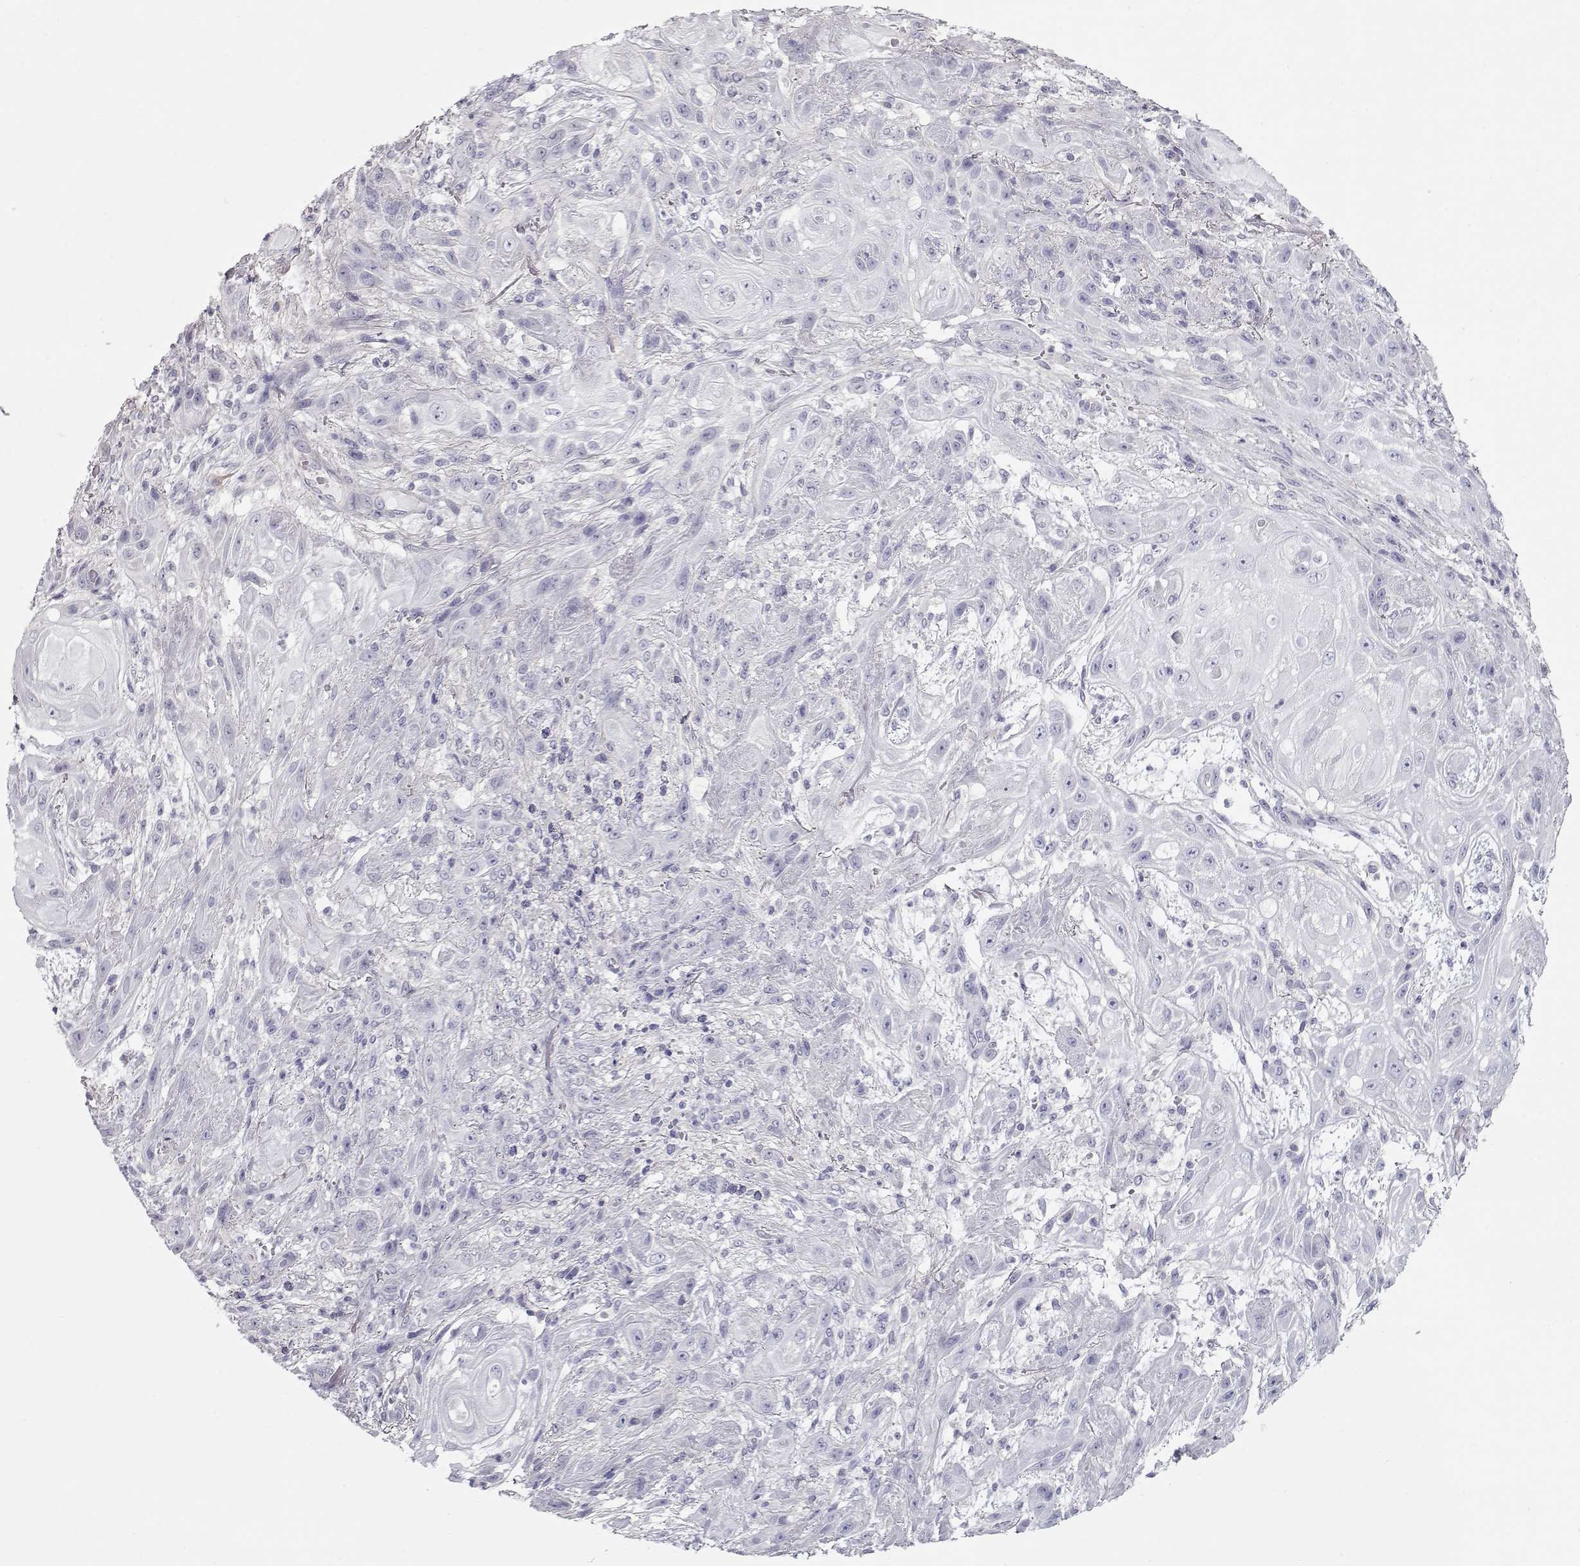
{"staining": {"intensity": "negative", "quantity": "none", "location": "none"}, "tissue": "skin cancer", "cell_type": "Tumor cells", "image_type": "cancer", "snomed": [{"axis": "morphology", "description": "Squamous cell carcinoma, NOS"}, {"axis": "topography", "description": "Skin"}], "caption": "Tumor cells show no significant positivity in skin cancer. The staining was performed using DAB to visualize the protein expression in brown, while the nuclei were stained in blue with hematoxylin (Magnification: 20x).", "gene": "SLITRK3", "patient": {"sex": "male", "age": 62}}